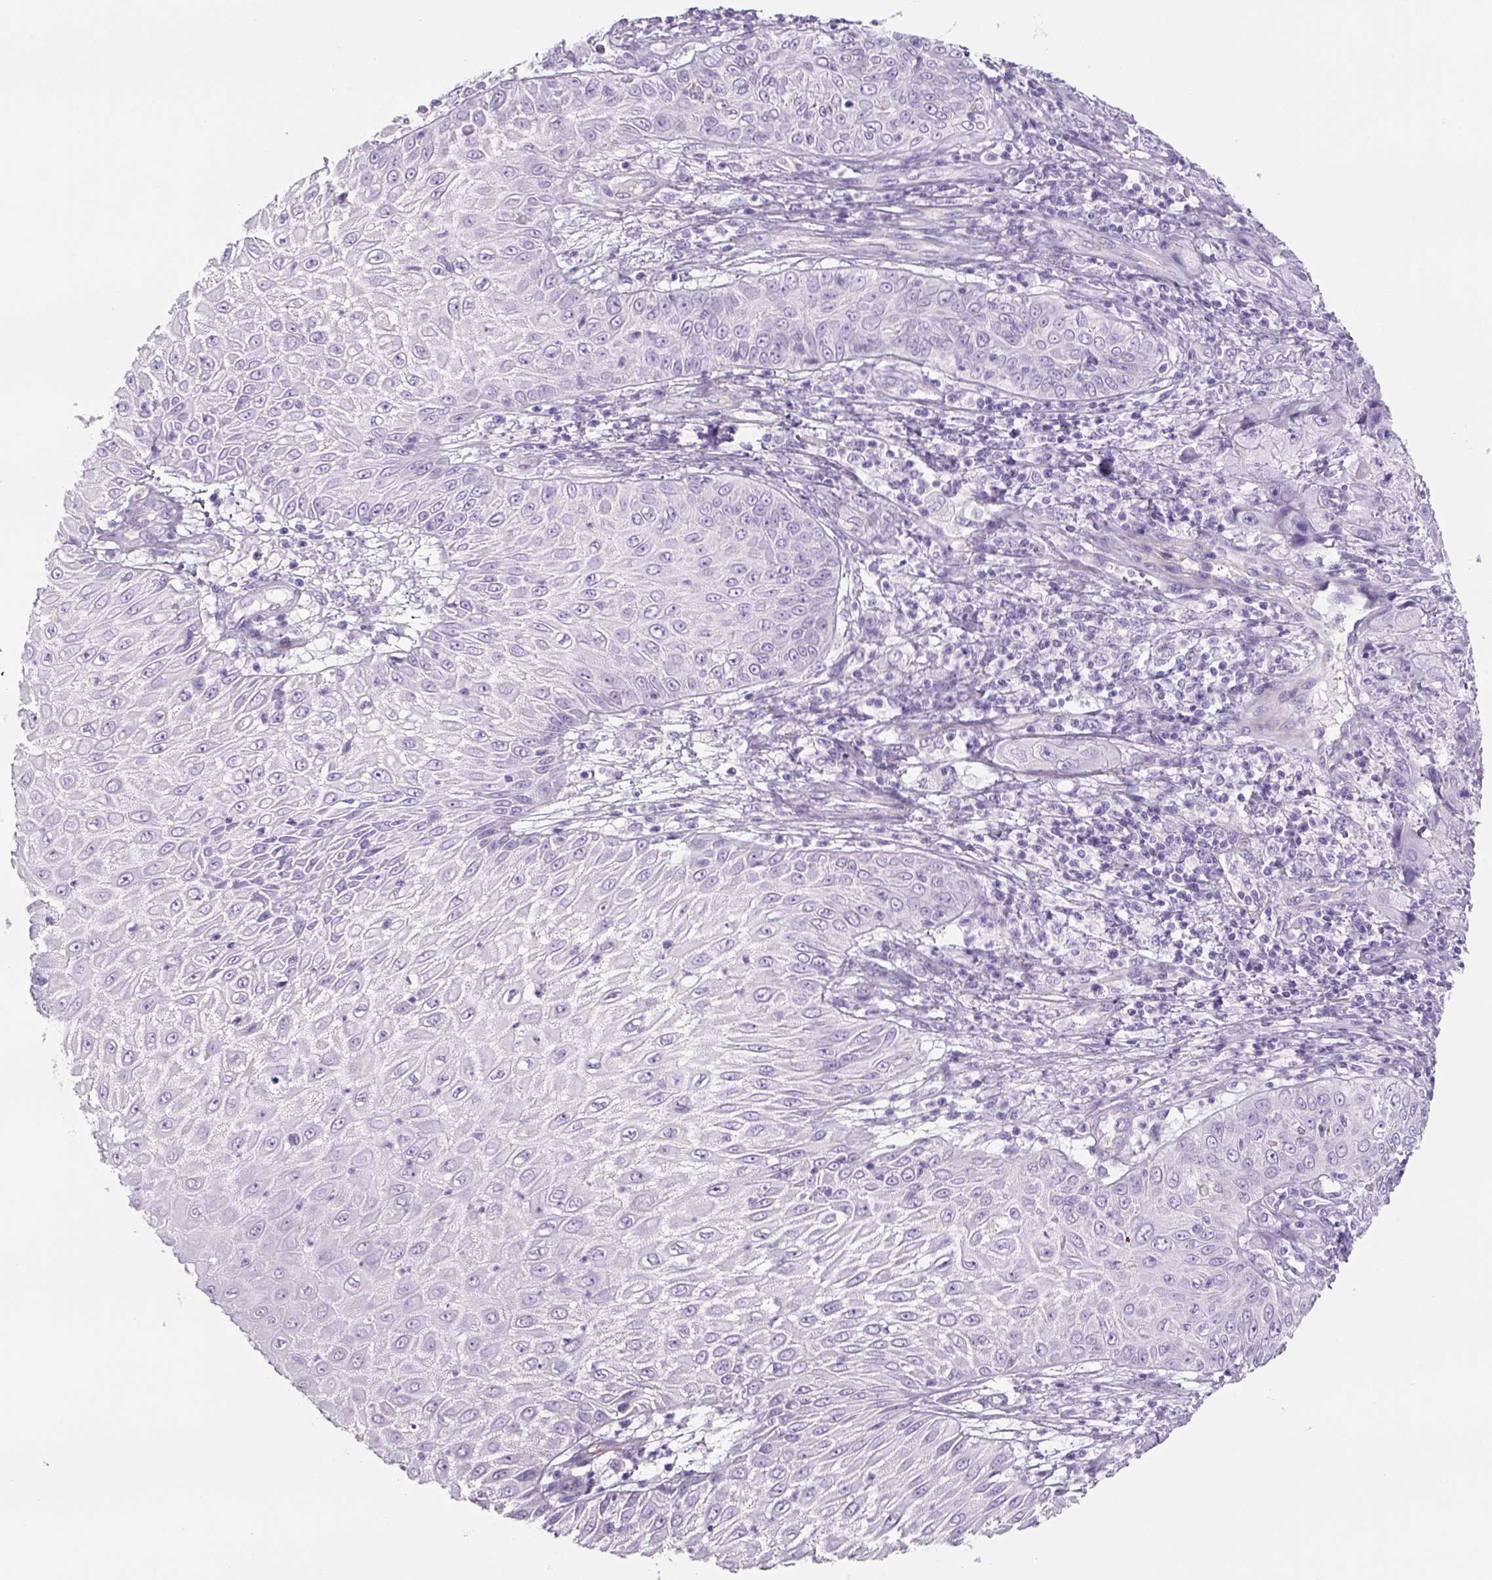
{"staining": {"intensity": "negative", "quantity": "none", "location": "none"}, "tissue": "skin cancer", "cell_type": "Tumor cells", "image_type": "cancer", "snomed": [{"axis": "morphology", "description": "Squamous cell carcinoma, NOS"}, {"axis": "topography", "description": "Skin"}, {"axis": "topography", "description": "Subcutis"}], "caption": "Tumor cells show no significant protein staining in skin cancer. (Immunohistochemistry (ihc), brightfield microscopy, high magnification).", "gene": "TENM4", "patient": {"sex": "male", "age": 73}}